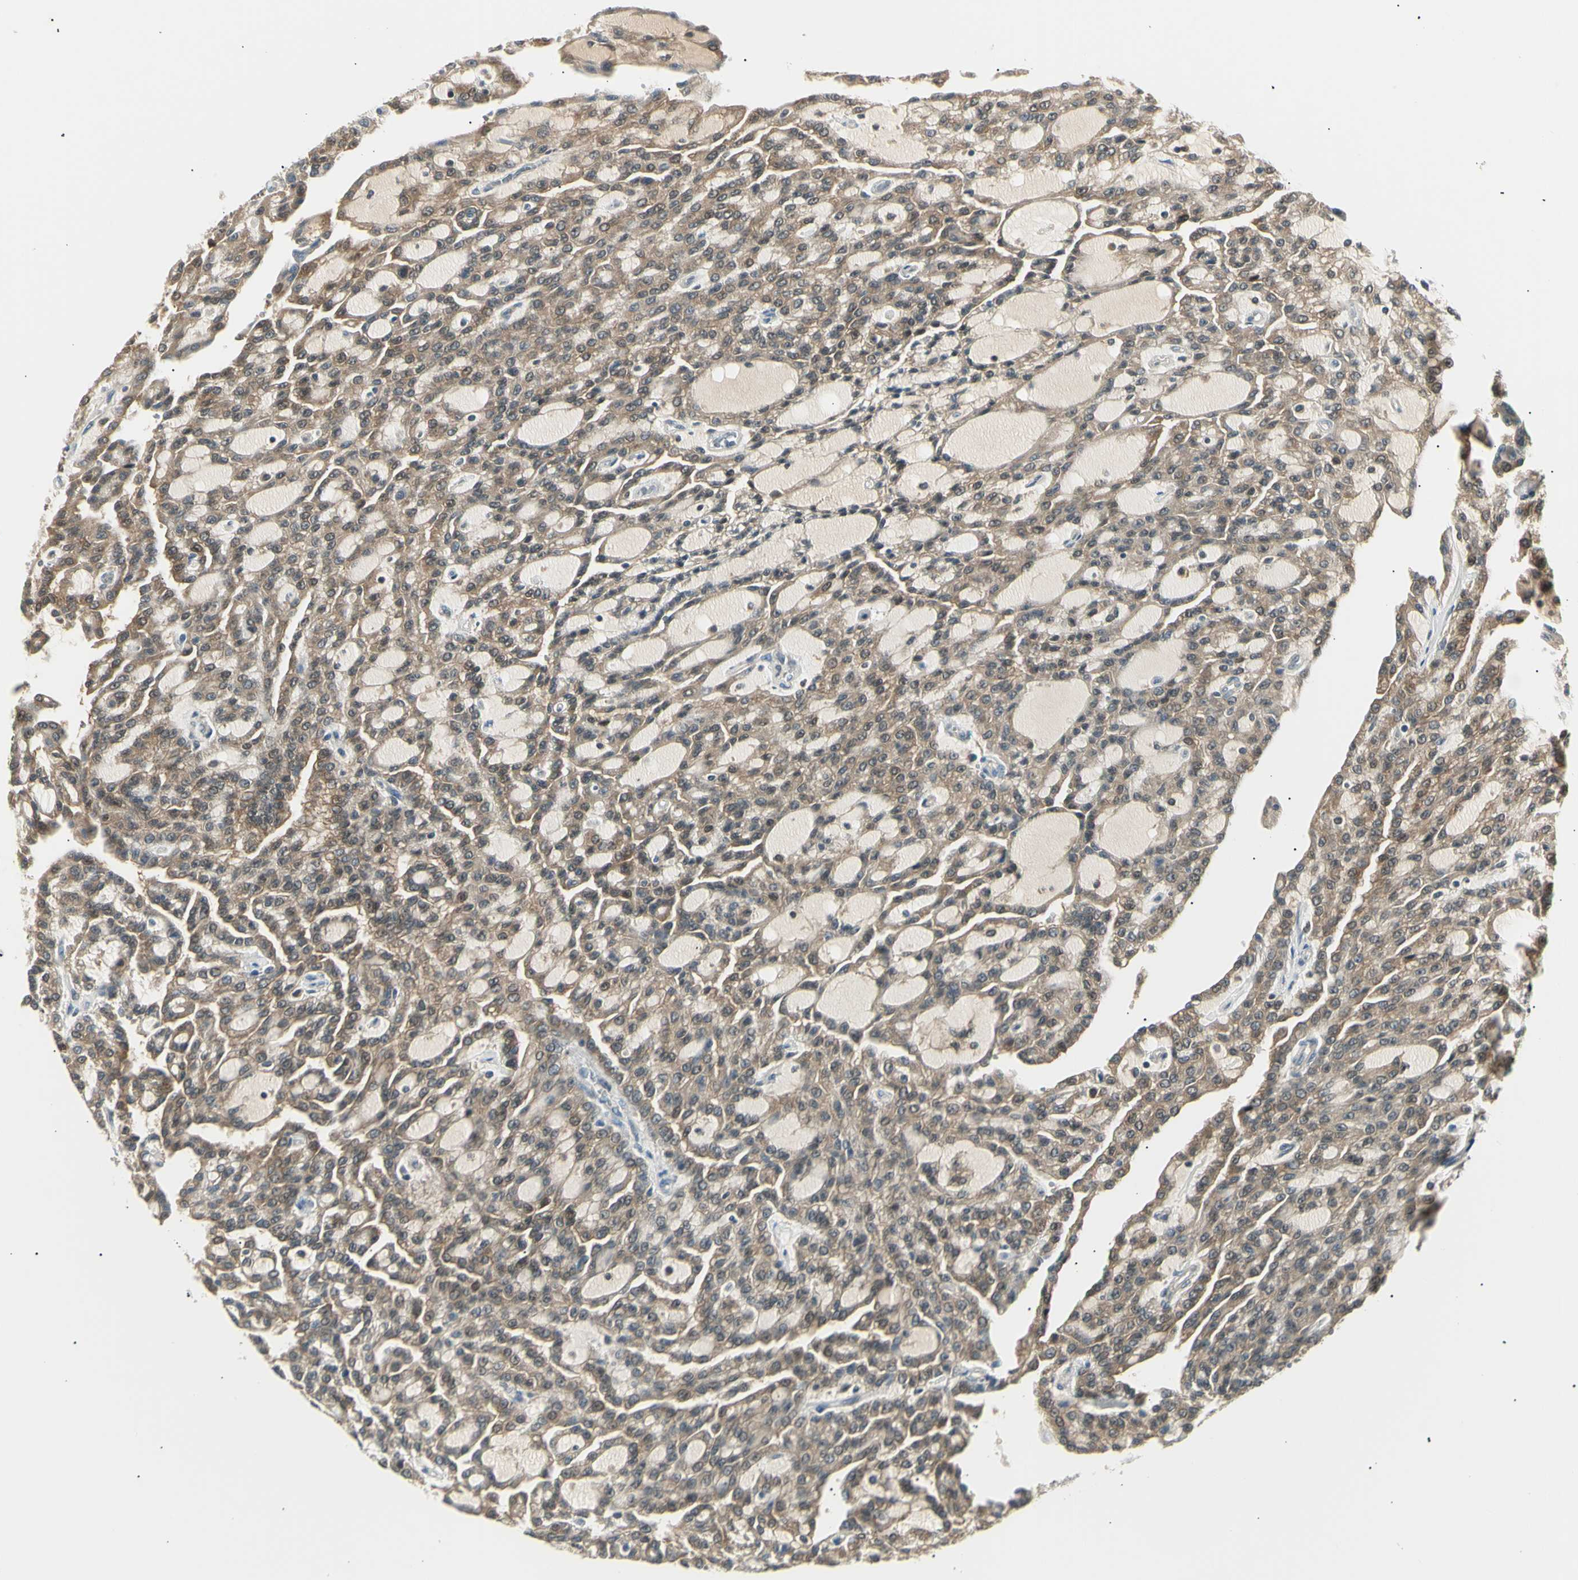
{"staining": {"intensity": "moderate", "quantity": ">75%", "location": "cytoplasmic/membranous"}, "tissue": "renal cancer", "cell_type": "Tumor cells", "image_type": "cancer", "snomed": [{"axis": "morphology", "description": "Adenocarcinoma, NOS"}, {"axis": "topography", "description": "Kidney"}], "caption": "Moderate cytoplasmic/membranous staining is appreciated in about >75% of tumor cells in renal cancer. The protein of interest is shown in brown color, while the nuclei are stained blue.", "gene": "LHPP", "patient": {"sex": "male", "age": 63}}